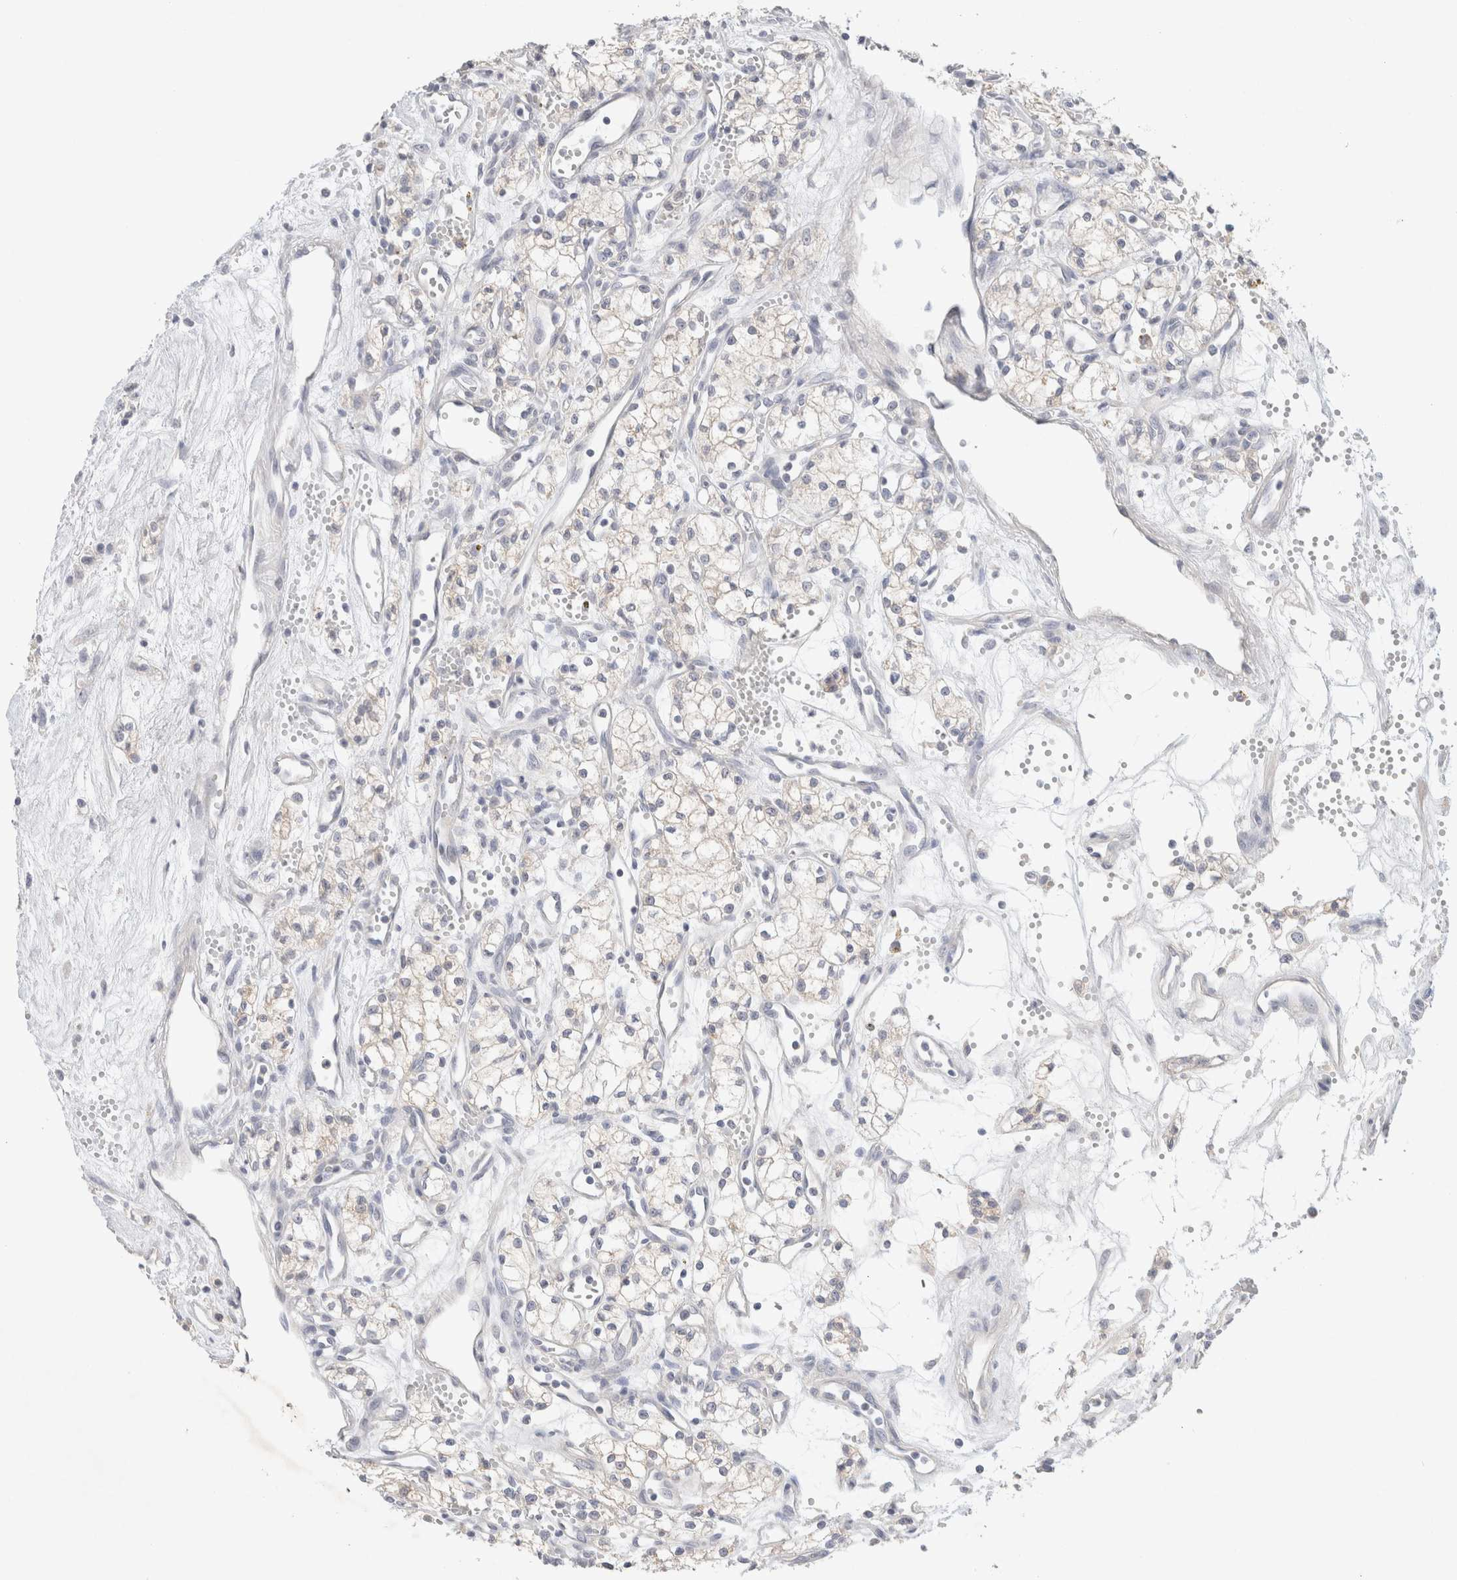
{"staining": {"intensity": "negative", "quantity": "none", "location": "none"}, "tissue": "renal cancer", "cell_type": "Tumor cells", "image_type": "cancer", "snomed": [{"axis": "morphology", "description": "Adenocarcinoma, NOS"}, {"axis": "topography", "description": "Kidney"}], "caption": "Adenocarcinoma (renal) was stained to show a protein in brown. There is no significant expression in tumor cells.", "gene": "MPP2", "patient": {"sex": "male", "age": 59}}